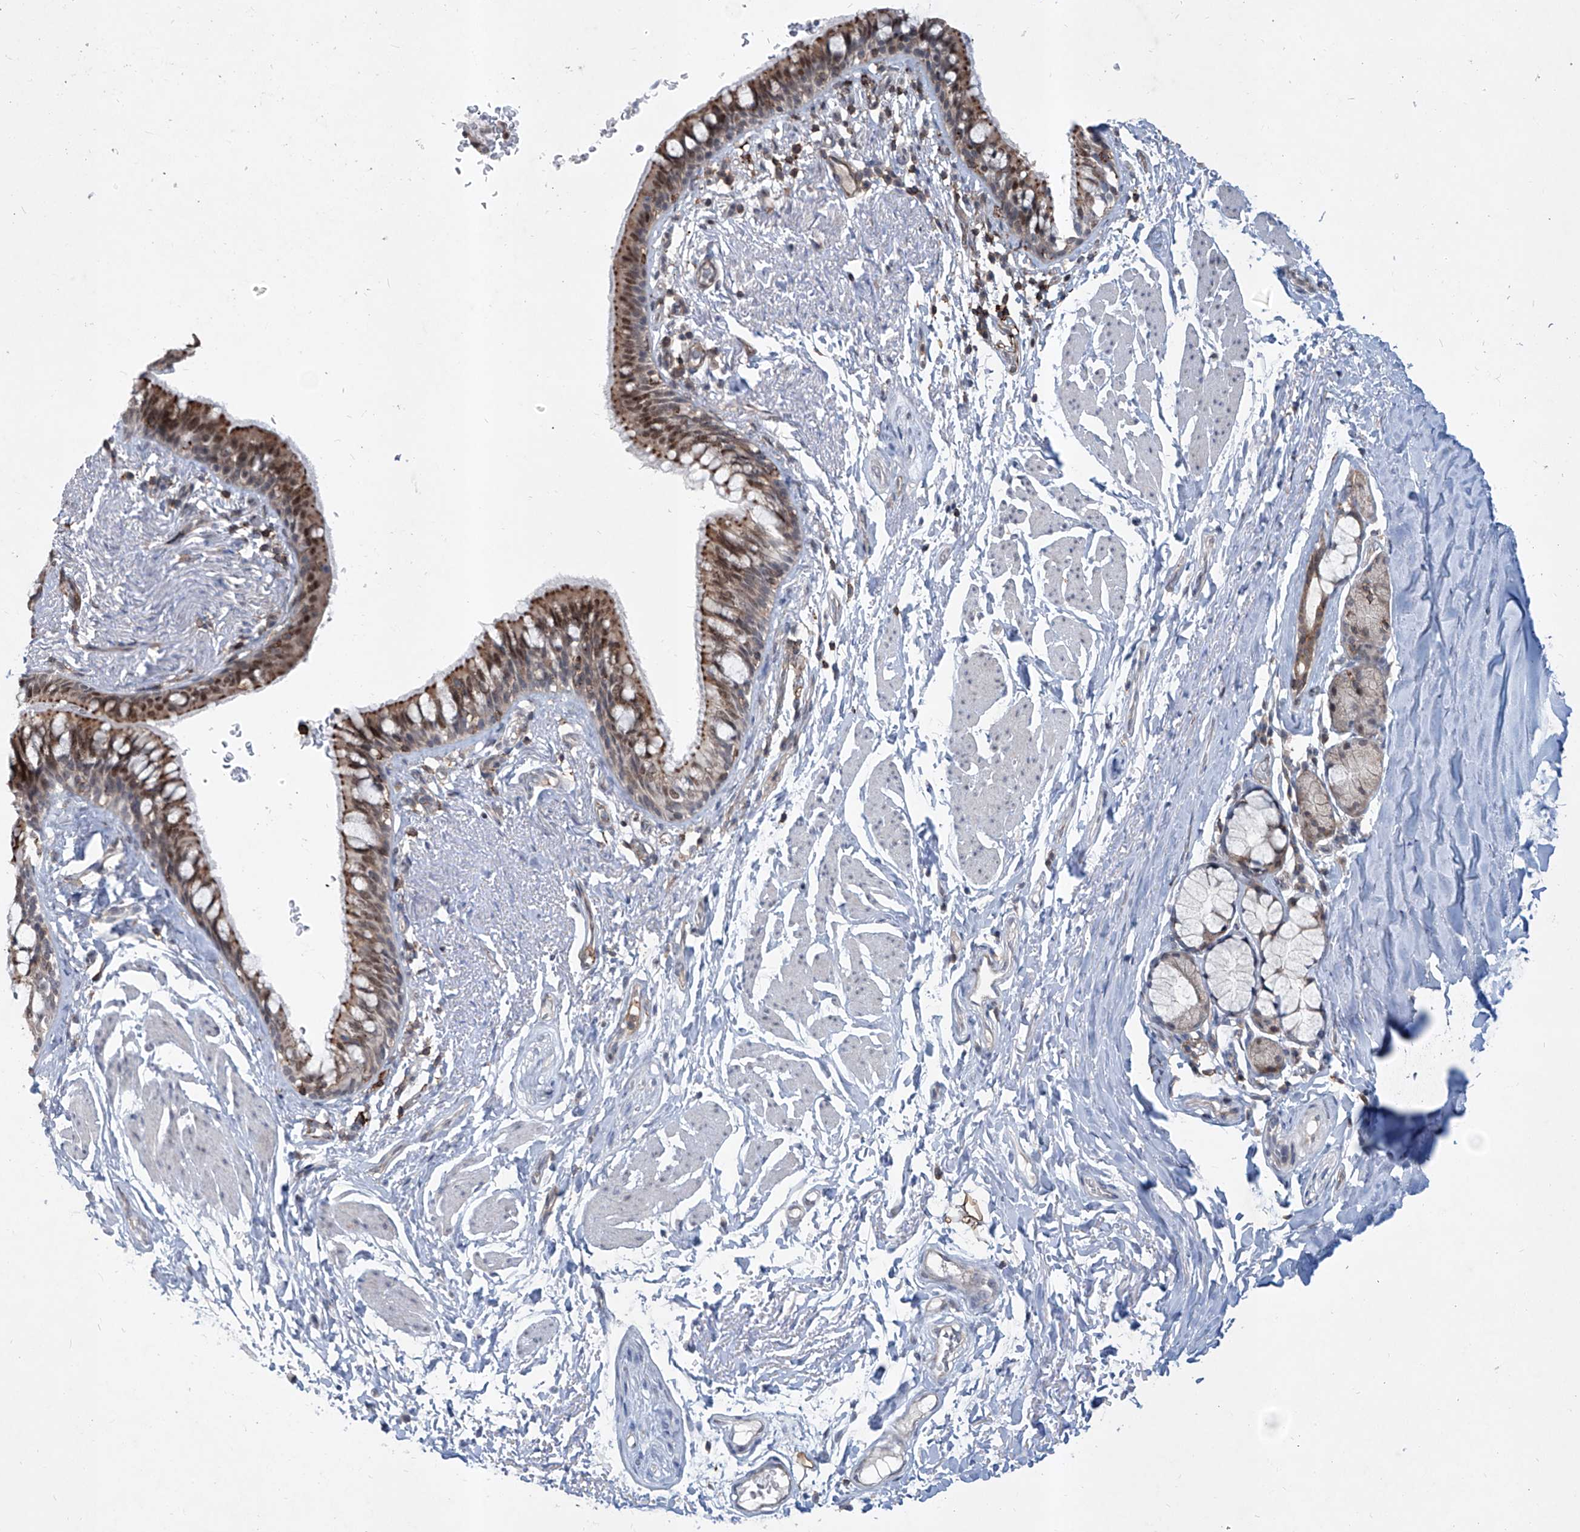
{"staining": {"intensity": "strong", "quantity": ">75%", "location": "cytoplasmic/membranous,nuclear"}, "tissue": "bronchus", "cell_type": "Respiratory epithelial cells", "image_type": "normal", "snomed": [{"axis": "morphology", "description": "Normal tissue, NOS"}, {"axis": "topography", "description": "Cartilage tissue"}, {"axis": "topography", "description": "Bronchus"}], "caption": "This is a histology image of immunohistochemistry (IHC) staining of normal bronchus, which shows strong positivity in the cytoplasmic/membranous,nuclear of respiratory epithelial cells.", "gene": "ZBTB48", "patient": {"sex": "female", "age": 36}}